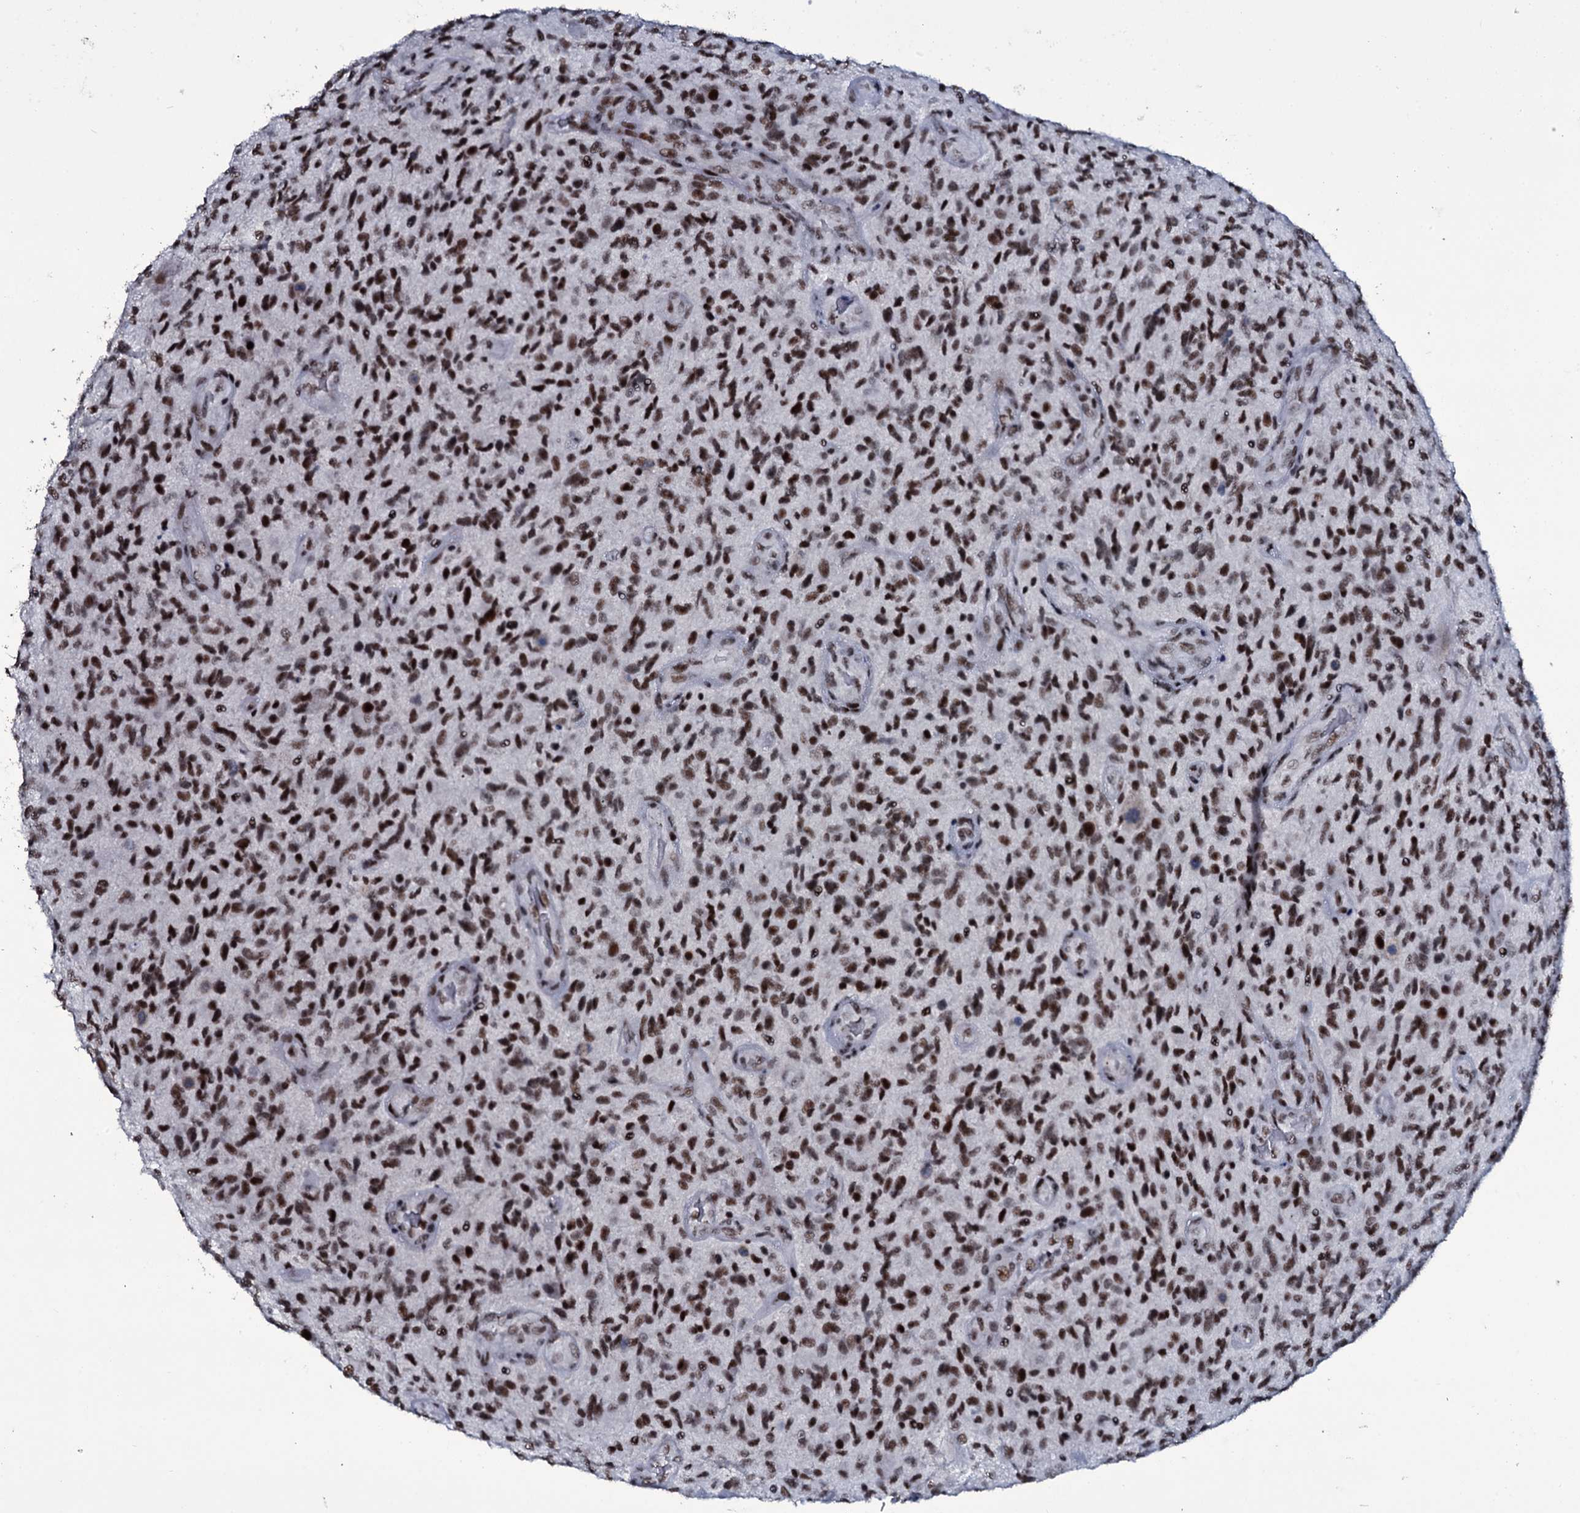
{"staining": {"intensity": "moderate", "quantity": ">75%", "location": "nuclear"}, "tissue": "glioma", "cell_type": "Tumor cells", "image_type": "cancer", "snomed": [{"axis": "morphology", "description": "Glioma, malignant, High grade"}, {"axis": "topography", "description": "Brain"}], "caption": "A brown stain labels moderate nuclear expression of a protein in human malignant glioma (high-grade) tumor cells.", "gene": "ZMIZ2", "patient": {"sex": "male", "age": 47}}